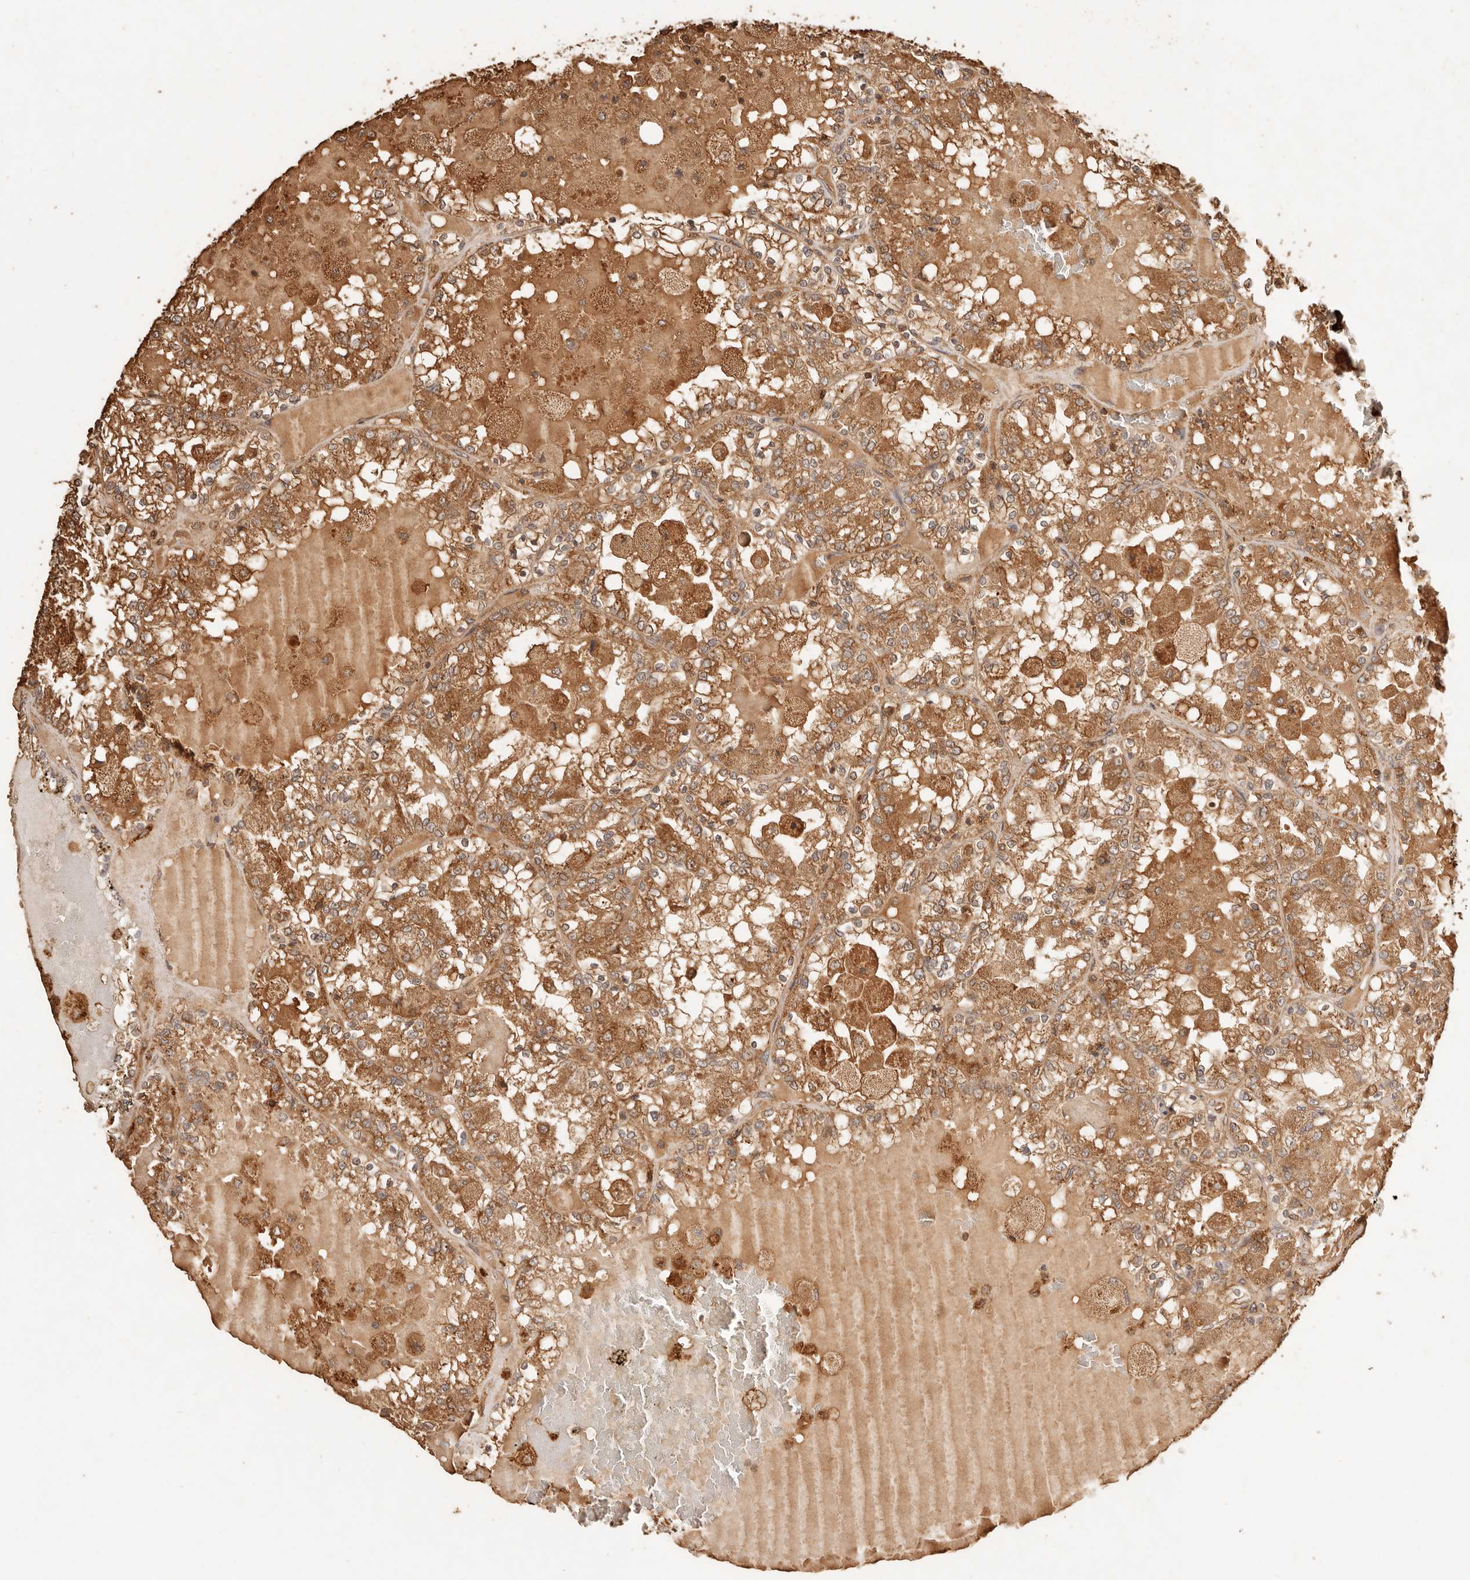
{"staining": {"intensity": "moderate", "quantity": ">75%", "location": "cytoplasmic/membranous"}, "tissue": "renal cancer", "cell_type": "Tumor cells", "image_type": "cancer", "snomed": [{"axis": "morphology", "description": "Adenocarcinoma, NOS"}, {"axis": "topography", "description": "Kidney"}], "caption": "Protein staining shows moderate cytoplasmic/membranous expression in about >75% of tumor cells in renal cancer.", "gene": "FAM180B", "patient": {"sex": "female", "age": 56}}